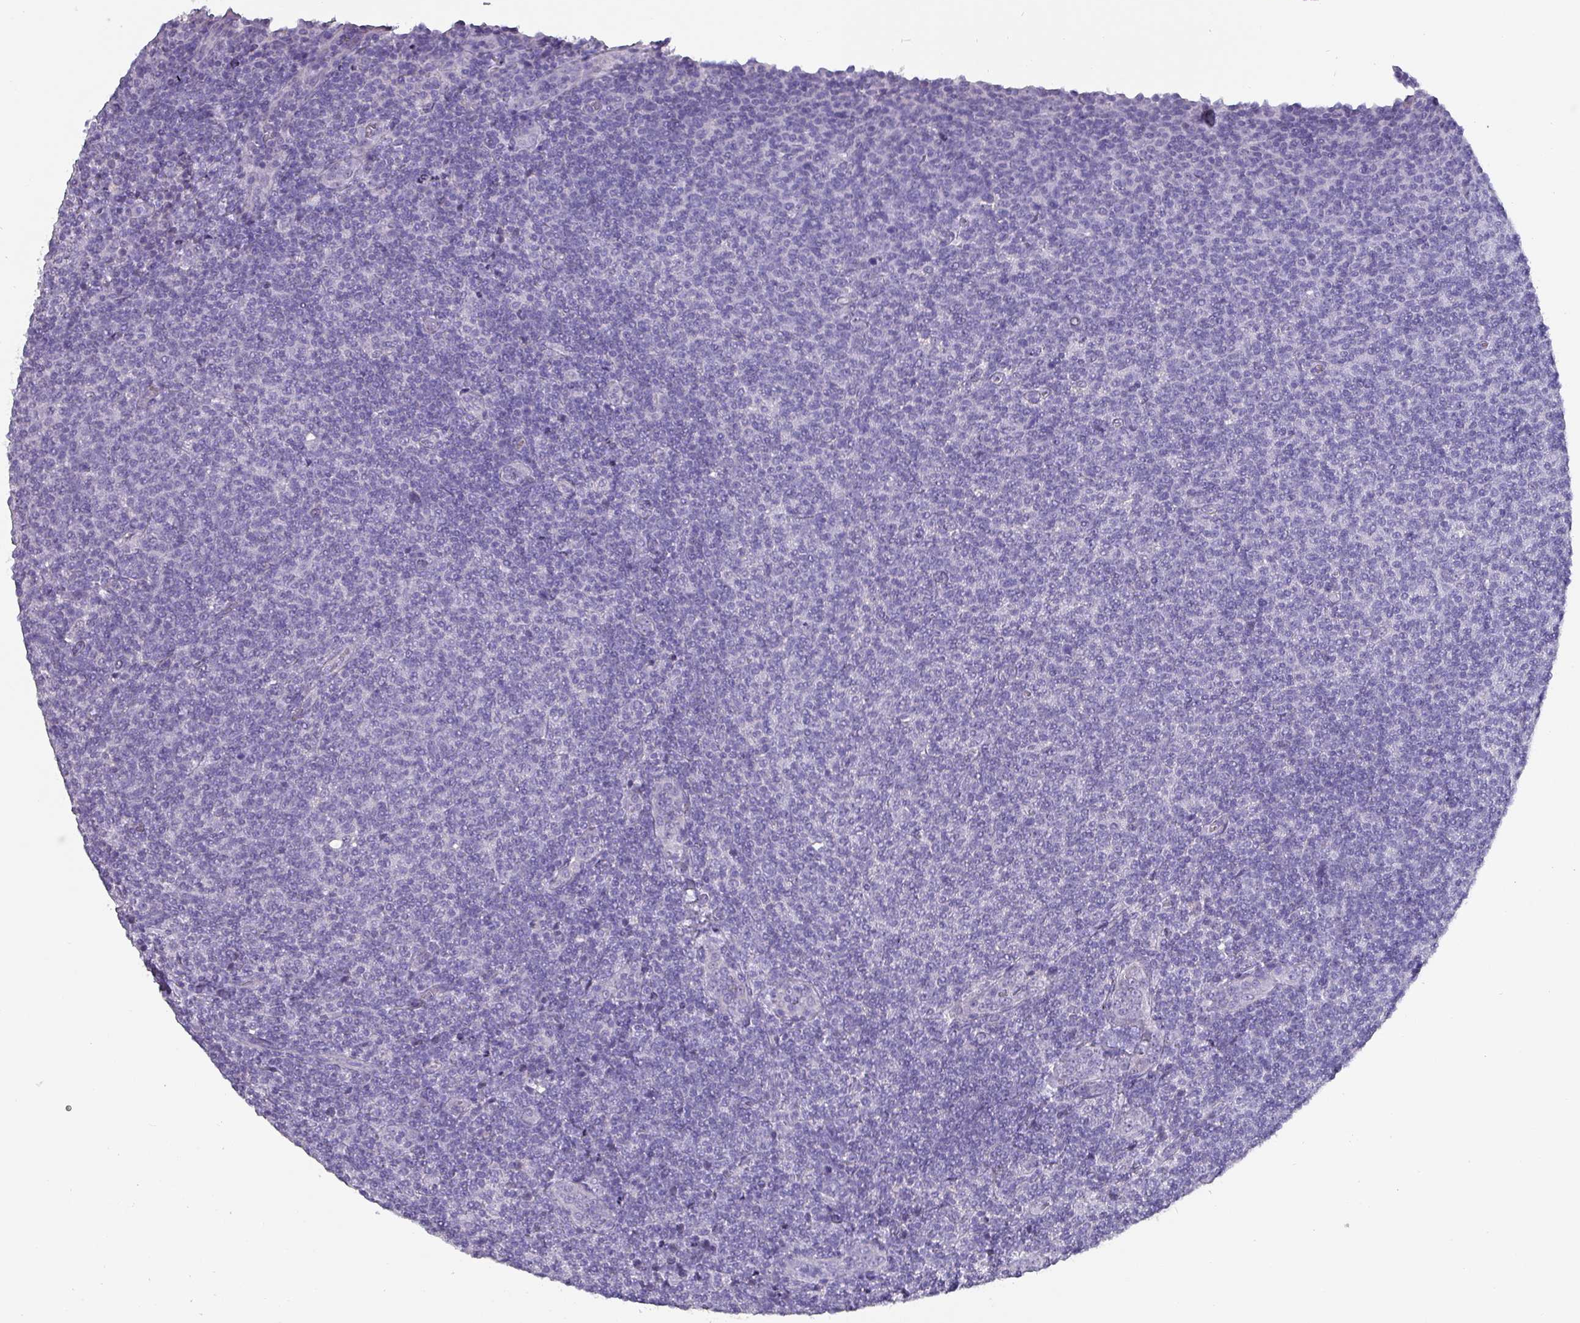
{"staining": {"intensity": "negative", "quantity": "none", "location": "none"}, "tissue": "lymphoma", "cell_type": "Tumor cells", "image_type": "cancer", "snomed": [{"axis": "morphology", "description": "Malignant lymphoma, non-Hodgkin's type, Low grade"}, {"axis": "topography", "description": "Lymph node"}], "caption": "IHC of human lymphoma reveals no staining in tumor cells.", "gene": "INS-IGF2", "patient": {"sex": "male", "age": 66}}